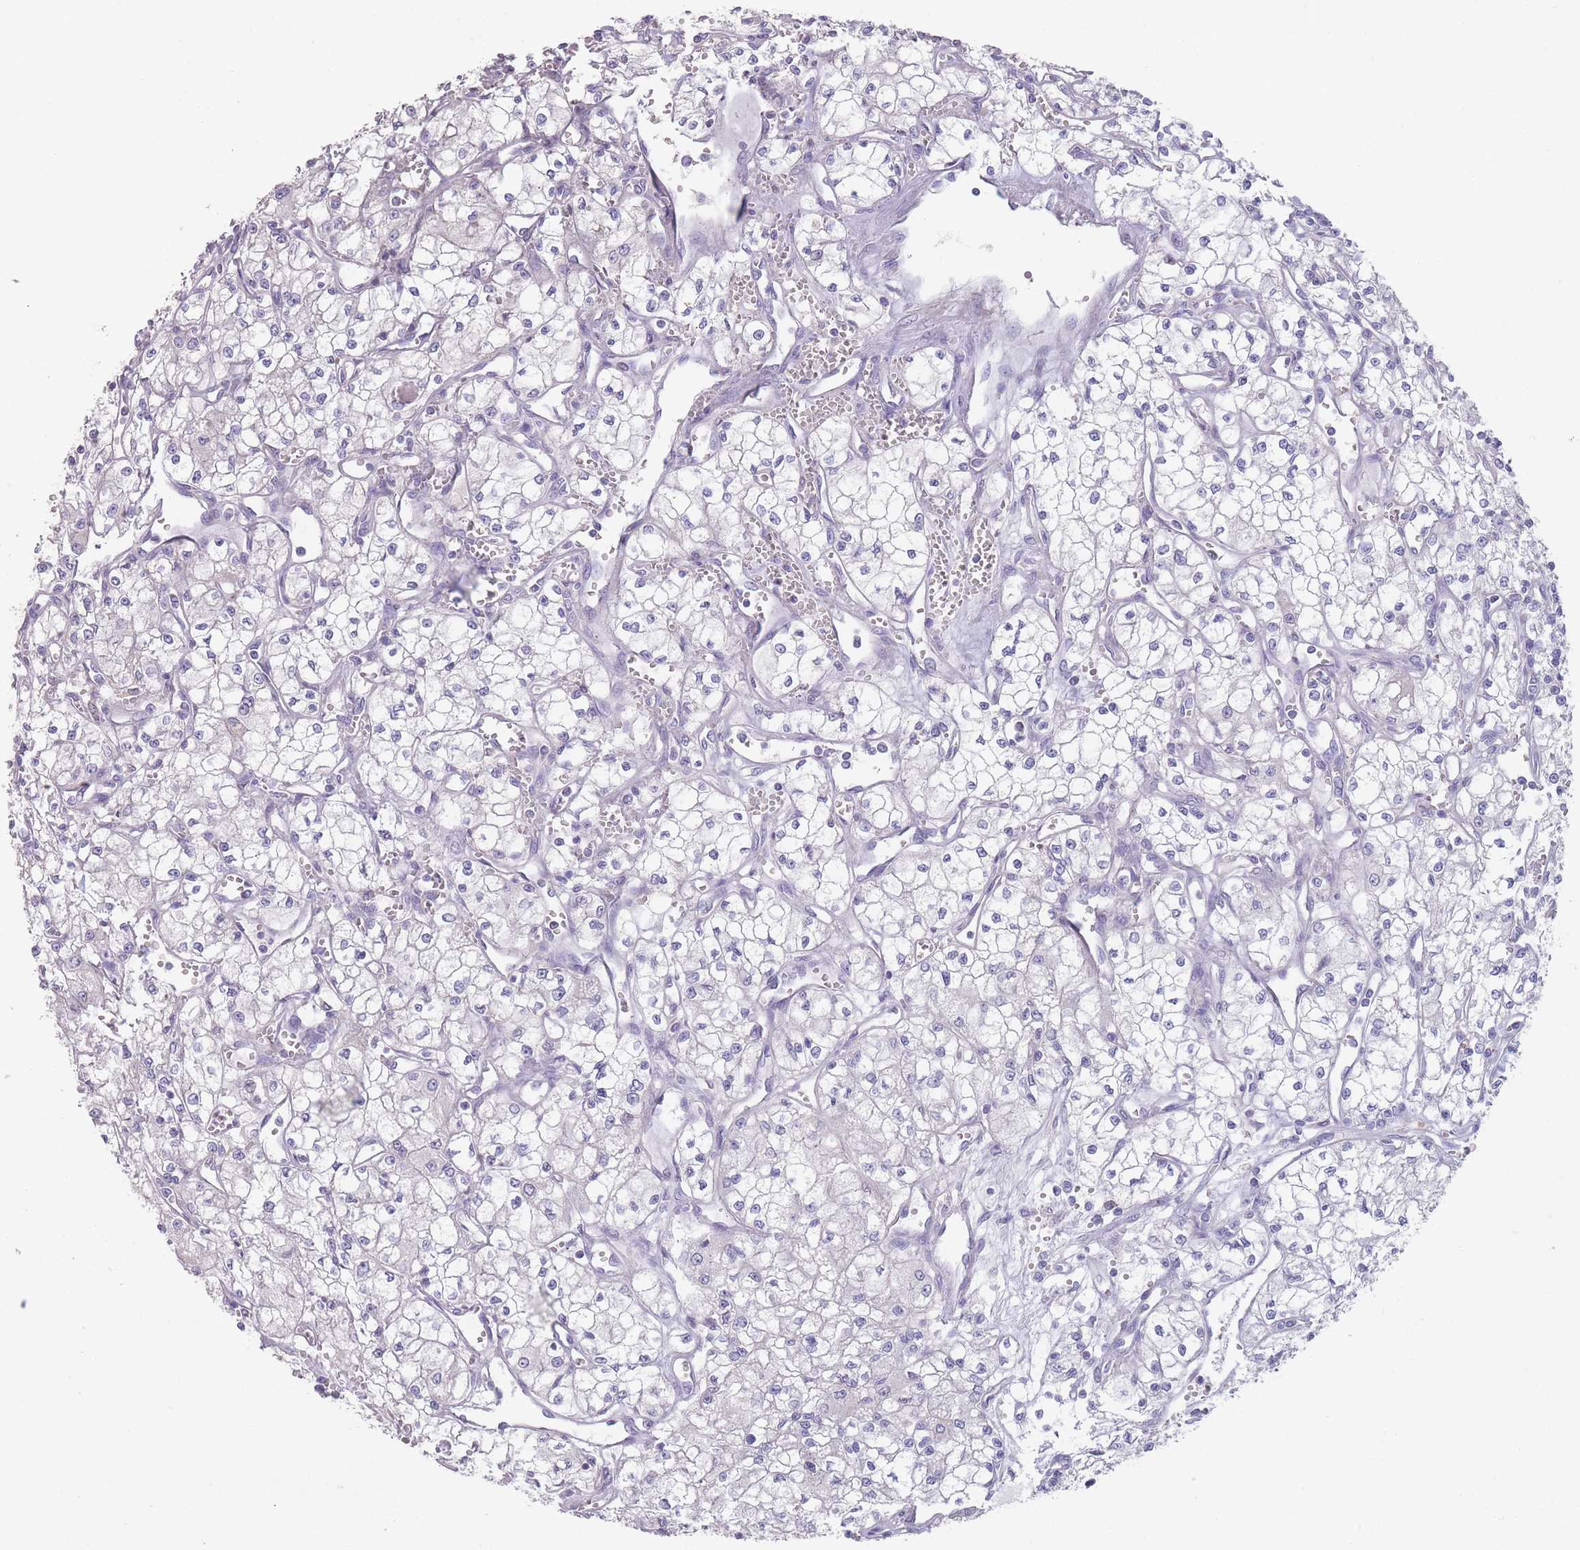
{"staining": {"intensity": "negative", "quantity": "none", "location": "none"}, "tissue": "renal cancer", "cell_type": "Tumor cells", "image_type": "cancer", "snomed": [{"axis": "morphology", "description": "Adenocarcinoma, NOS"}, {"axis": "topography", "description": "Kidney"}], "caption": "This image is of renal cancer stained with immunohistochemistry to label a protein in brown with the nuclei are counter-stained blue. There is no expression in tumor cells. Nuclei are stained in blue.", "gene": "RHBG", "patient": {"sex": "male", "age": 59}}